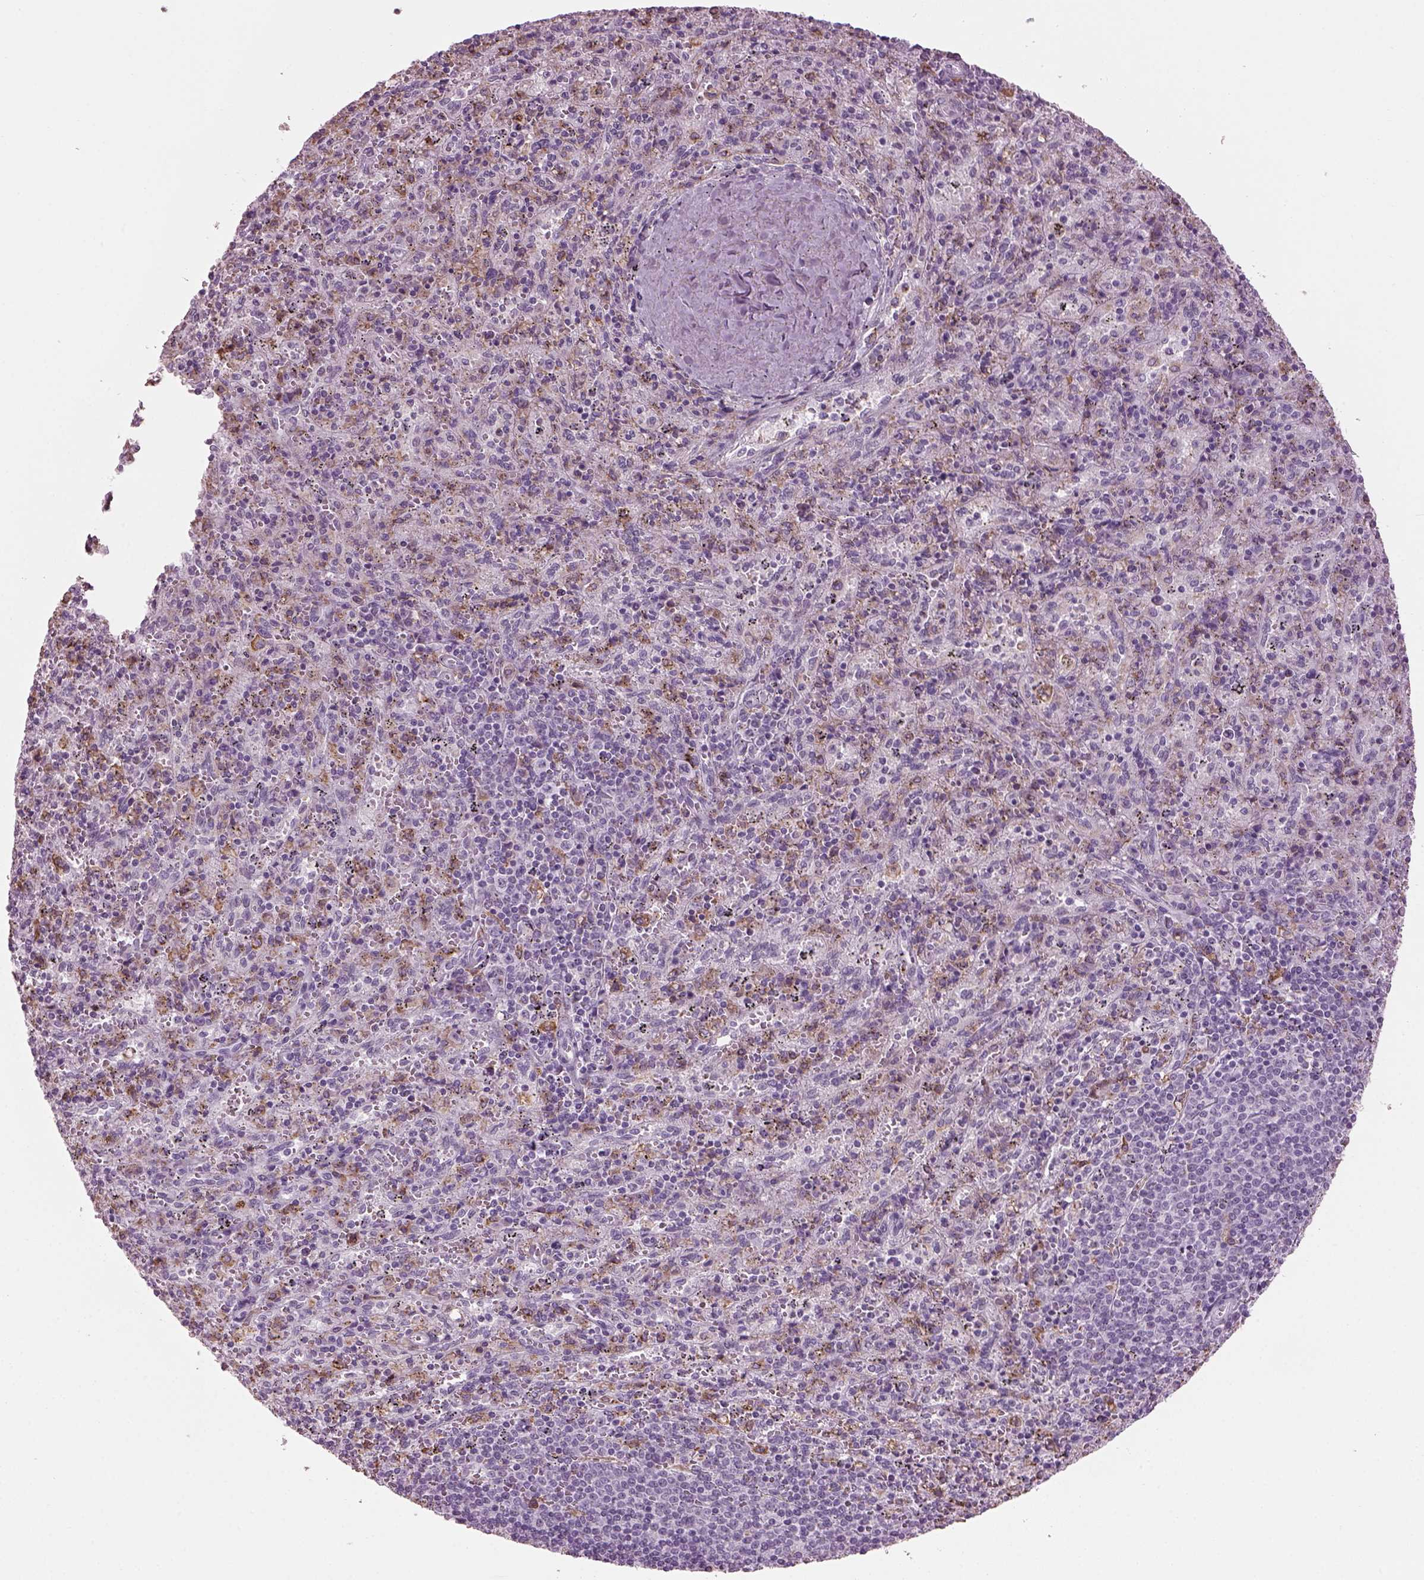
{"staining": {"intensity": "moderate", "quantity": "<25%", "location": "cytoplasmic/membranous"}, "tissue": "spleen", "cell_type": "Cells in red pulp", "image_type": "normal", "snomed": [{"axis": "morphology", "description": "Normal tissue, NOS"}, {"axis": "topography", "description": "Spleen"}], "caption": "The histopathology image shows immunohistochemical staining of normal spleen. There is moderate cytoplasmic/membranous staining is appreciated in approximately <25% of cells in red pulp.", "gene": "TMEM231", "patient": {"sex": "male", "age": 57}}